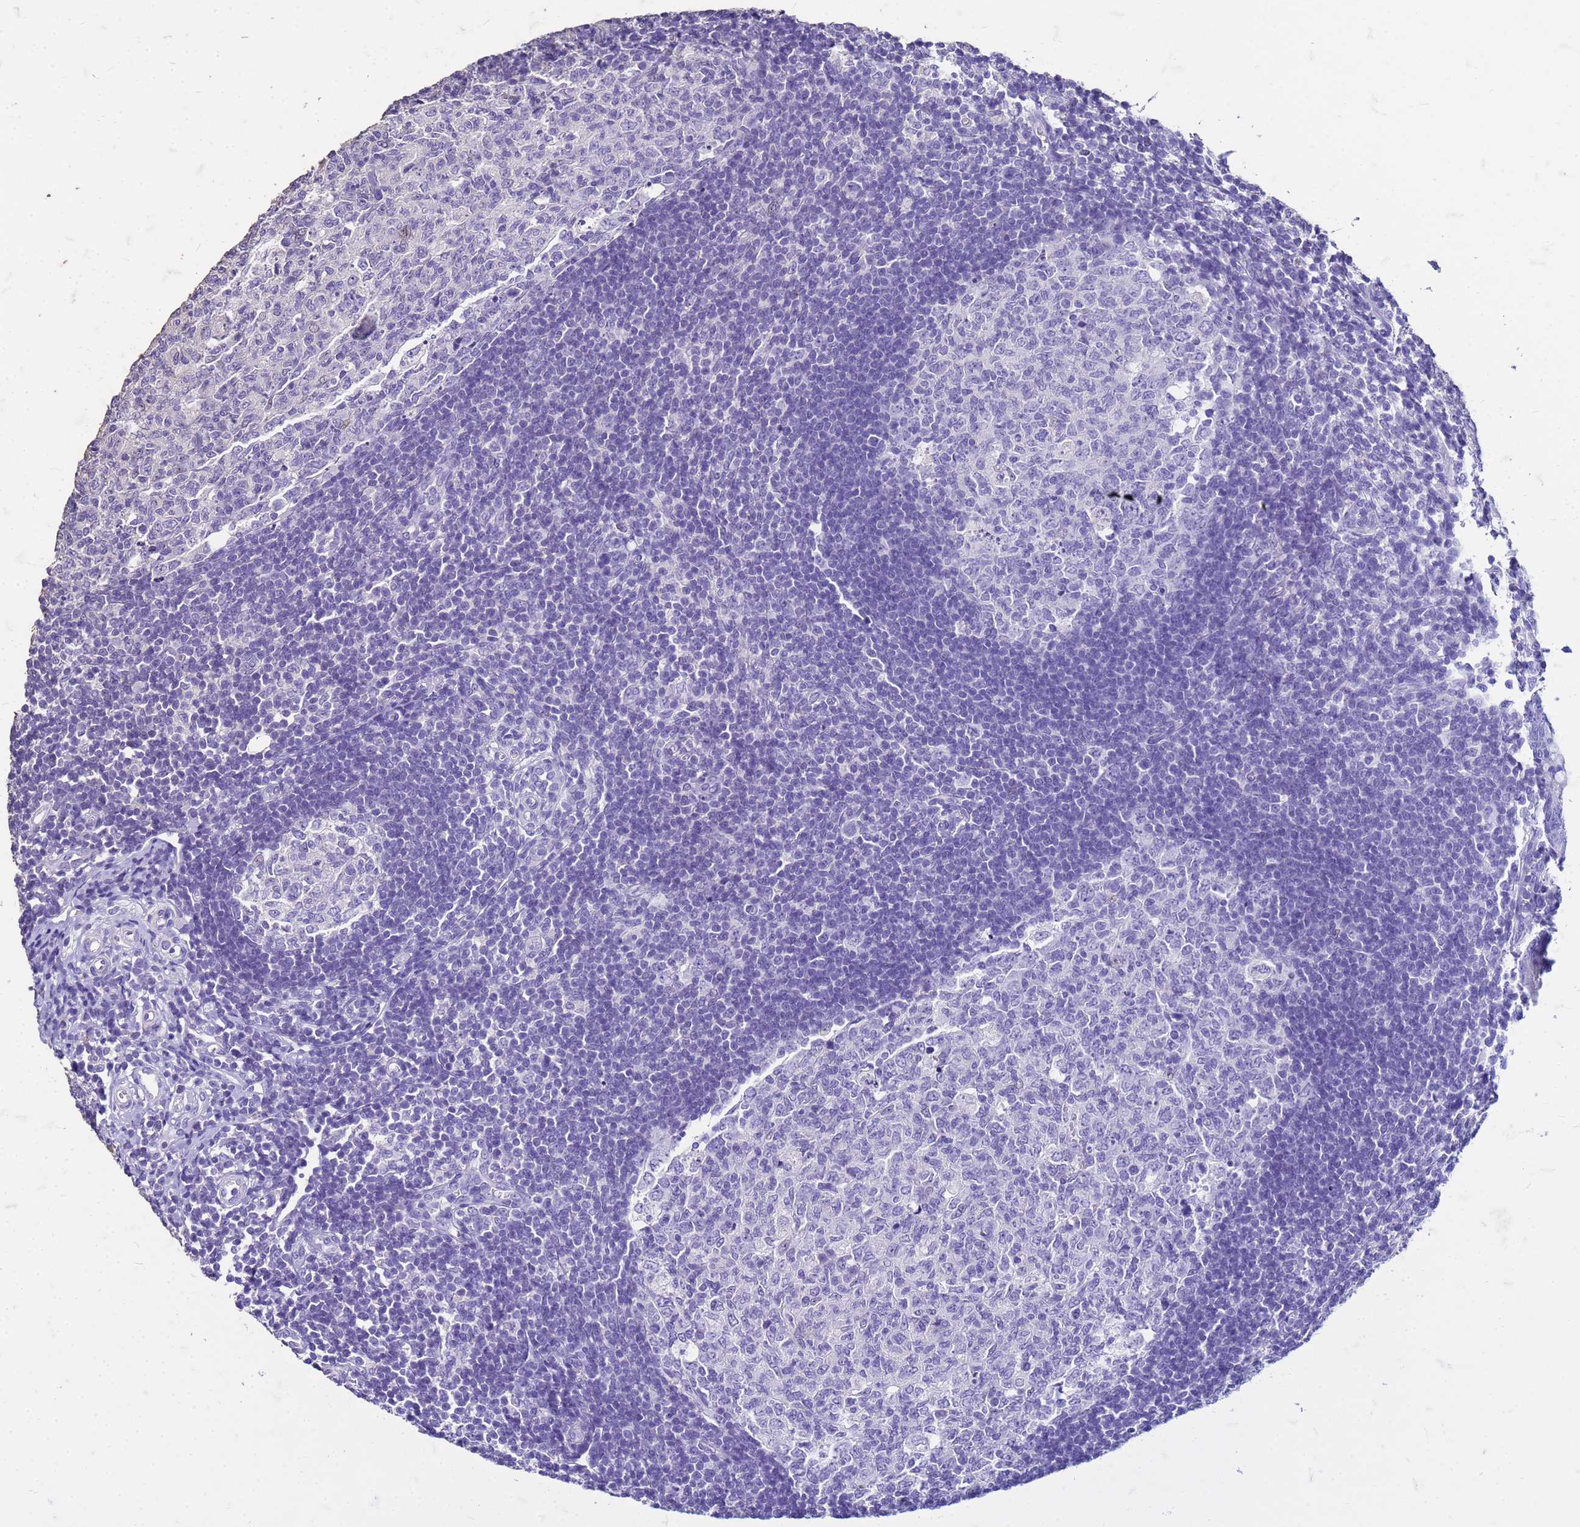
{"staining": {"intensity": "negative", "quantity": "none", "location": "none"}, "tissue": "appendix", "cell_type": "Glandular cells", "image_type": "normal", "snomed": [{"axis": "morphology", "description": "Normal tissue, NOS"}, {"axis": "topography", "description": "Appendix"}], "caption": "A photomicrograph of human appendix is negative for staining in glandular cells. (Immunohistochemistry, brightfield microscopy, high magnification).", "gene": "FAM184B", "patient": {"sex": "male", "age": 14}}